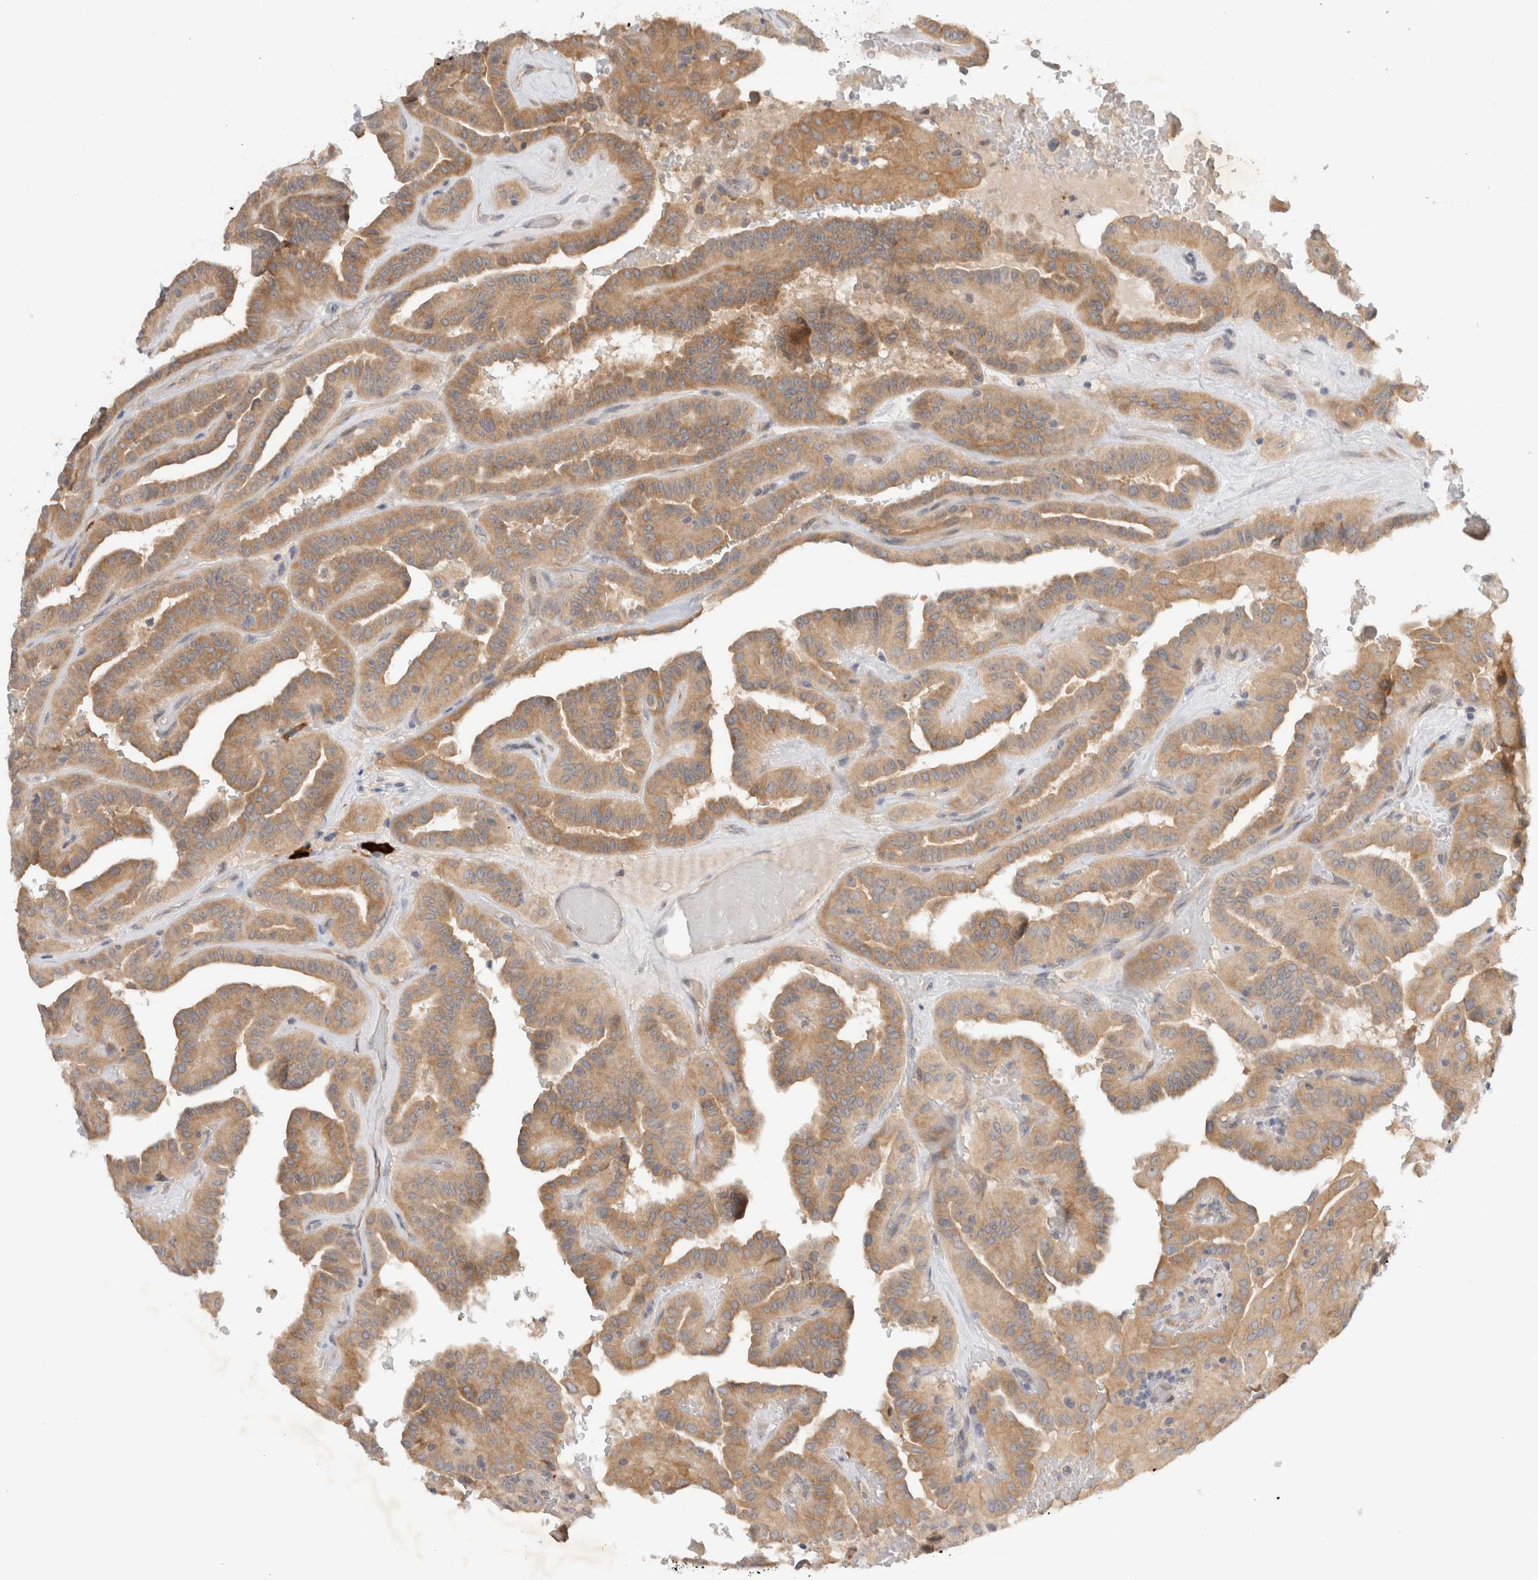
{"staining": {"intensity": "moderate", "quantity": ">75%", "location": "cytoplasmic/membranous"}, "tissue": "thyroid cancer", "cell_type": "Tumor cells", "image_type": "cancer", "snomed": [{"axis": "morphology", "description": "Papillary adenocarcinoma, NOS"}, {"axis": "topography", "description": "Thyroid gland"}], "caption": "Tumor cells display medium levels of moderate cytoplasmic/membranous positivity in about >75% of cells in human thyroid papillary adenocarcinoma.", "gene": "NEDD4L", "patient": {"sex": "male", "age": 77}}